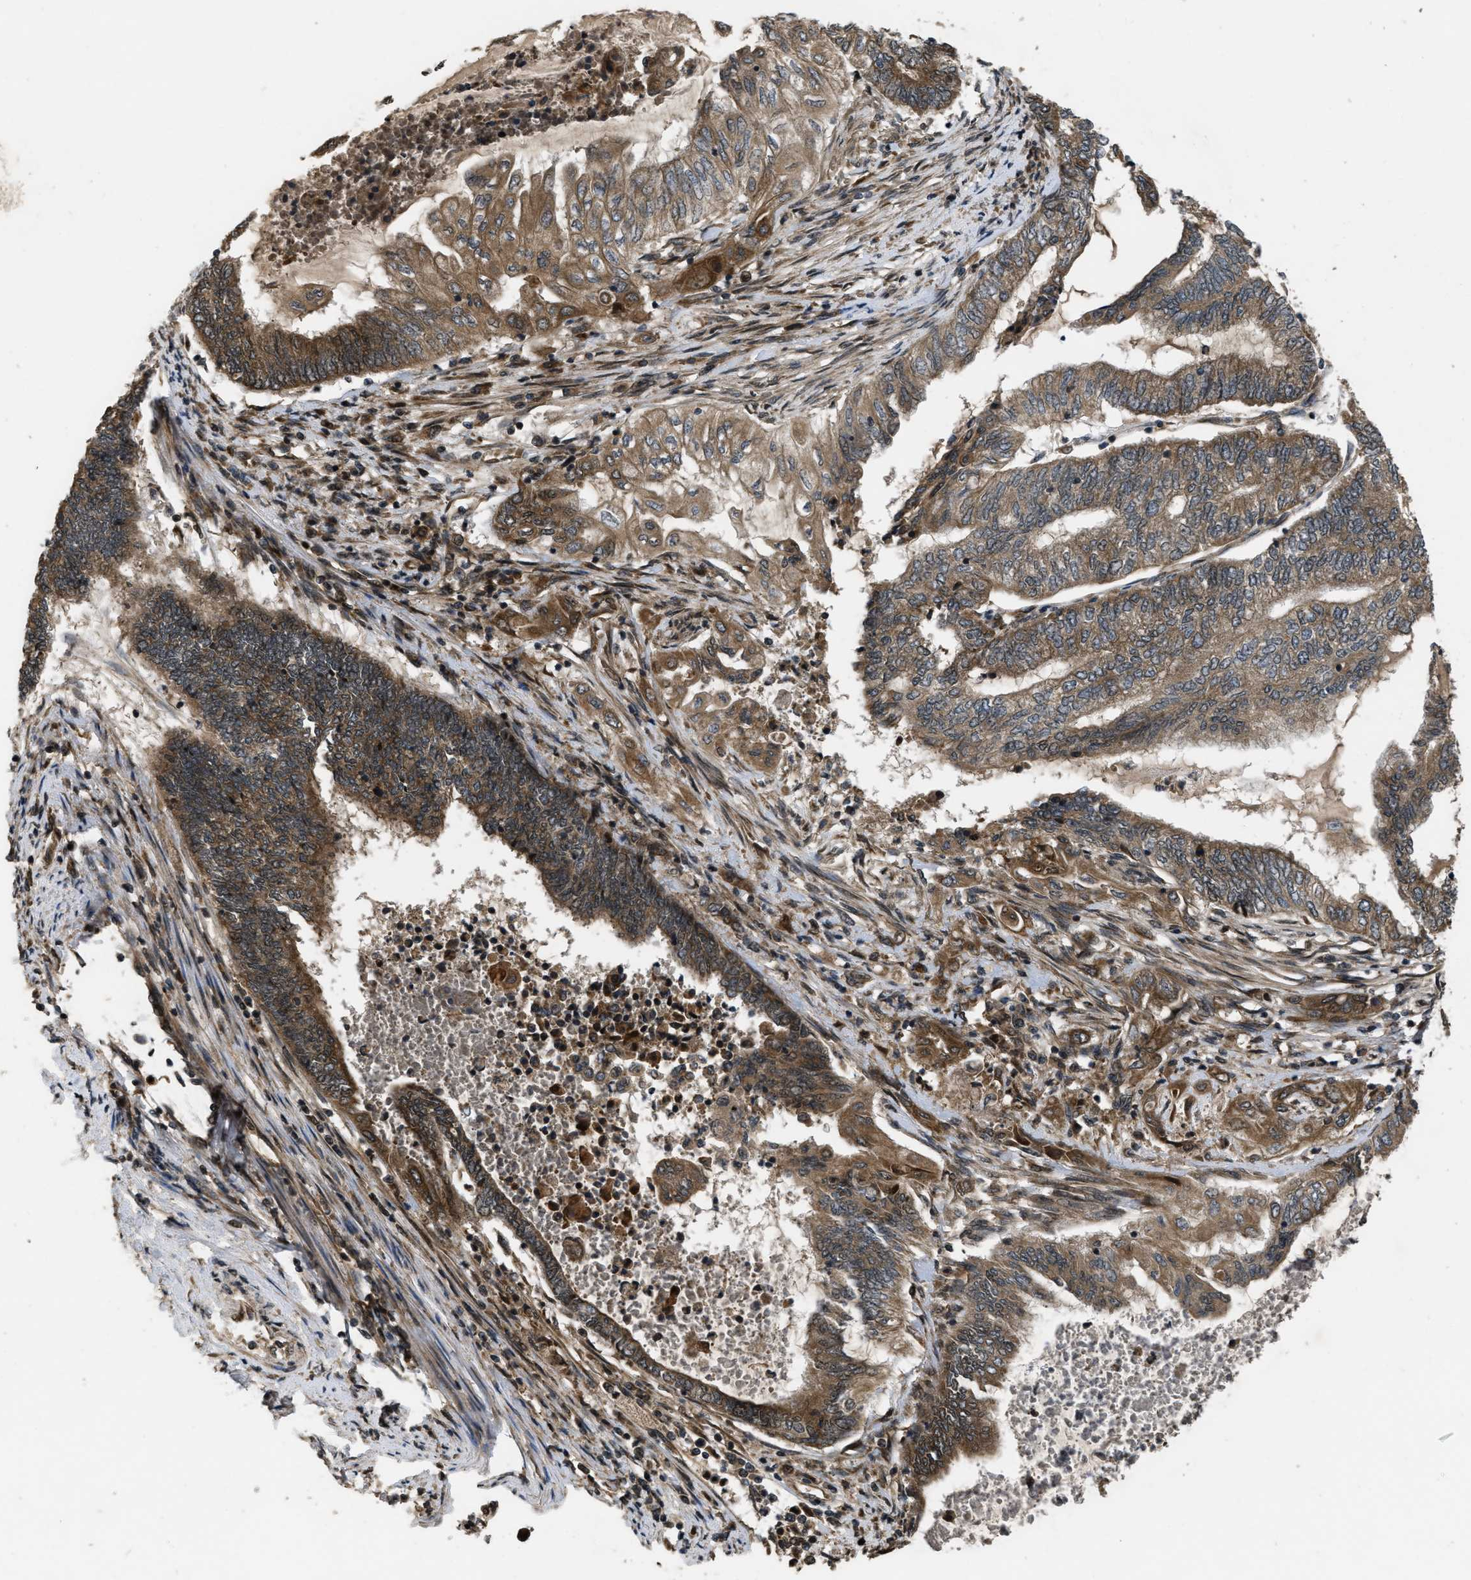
{"staining": {"intensity": "moderate", "quantity": ">75%", "location": "cytoplasmic/membranous"}, "tissue": "endometrial cancer", "cell_type": "Tumor cells", "image_type": "cancer", "snomed": [{"axis": "morphology", "description": "Adenocarcinoma, NOS"}, {"axis": "topography", "description": "Uterus"}, {"axis": "topography", "description": "Endometrium"}], "caption": "Protein analysis of endometrial adenocarcinoma tissue exhibits moderate cytoplasmic/membranous positivity in about >75% of tumor cells.", "gene": "SPTLC1", "patient": {"sex": "female", "age": 70}}